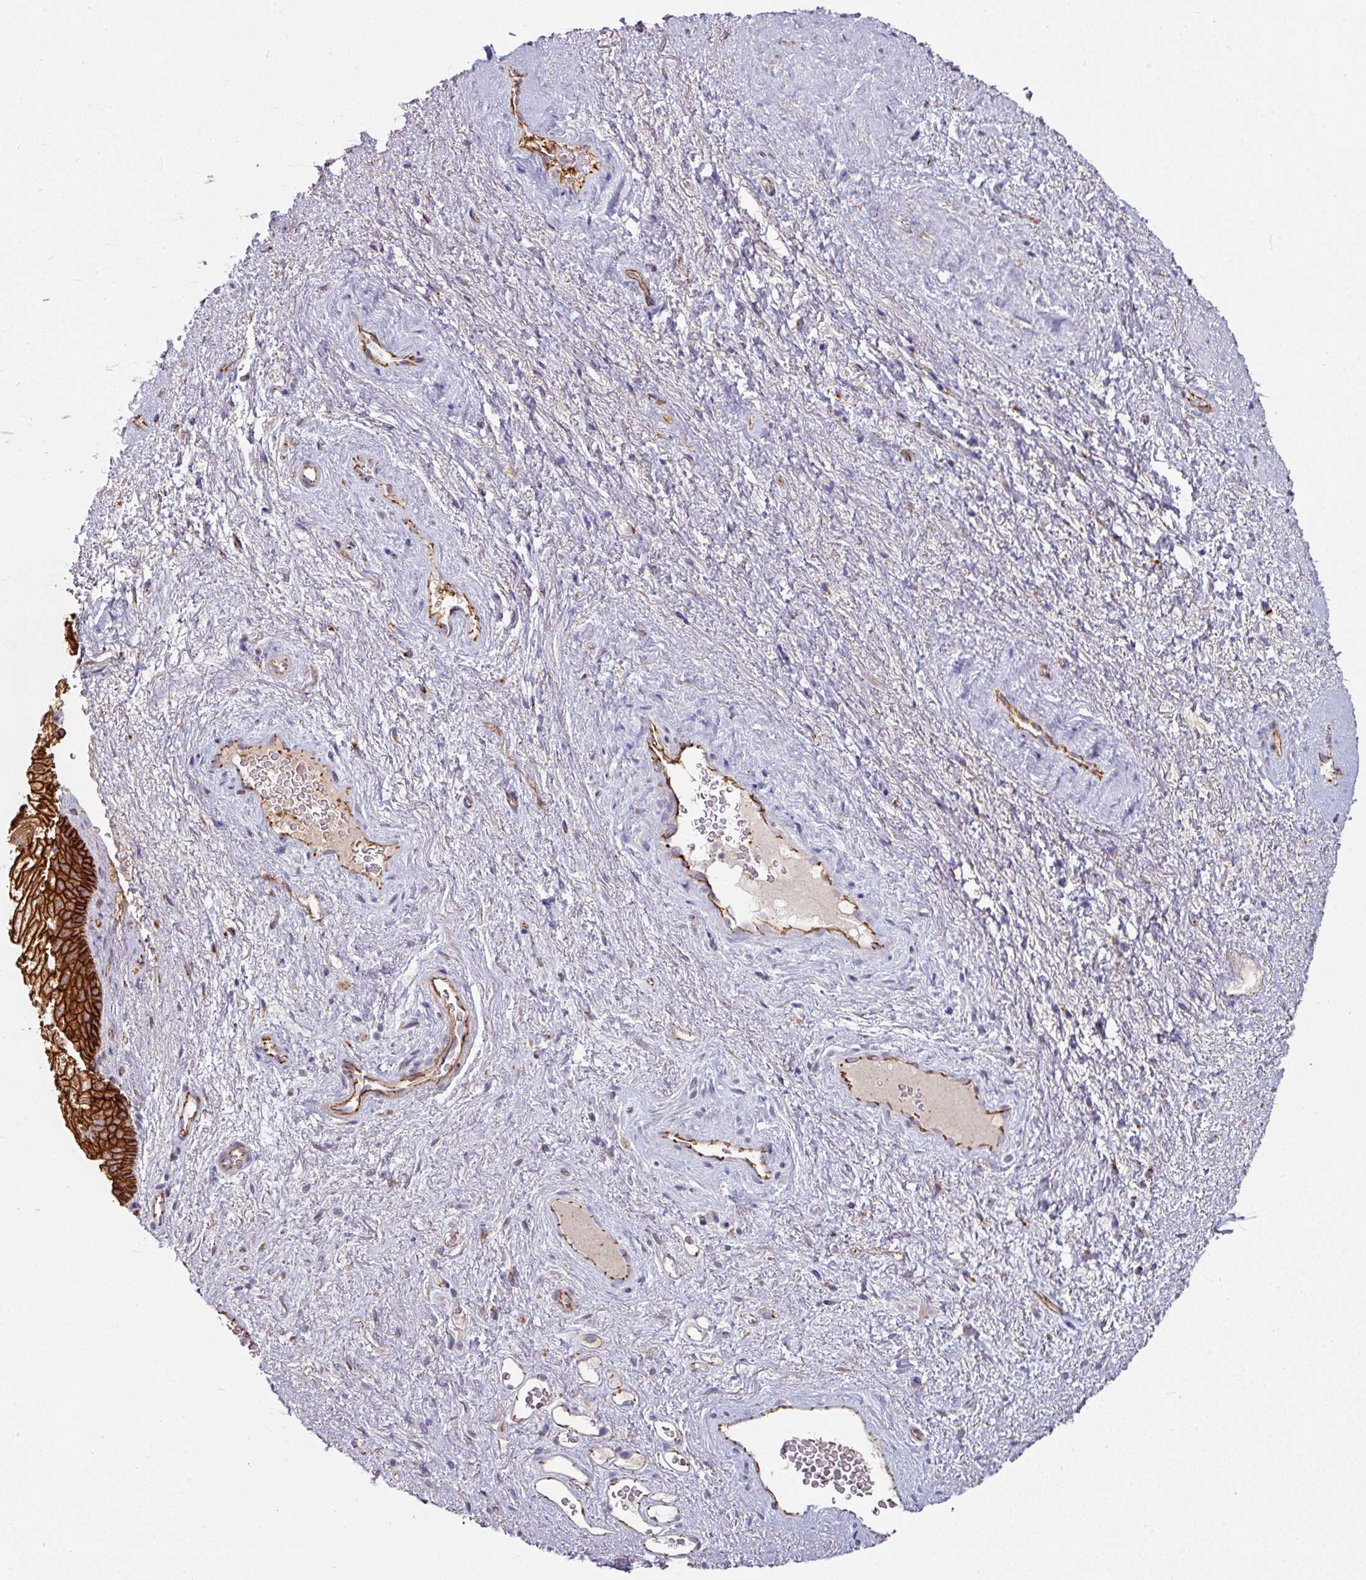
{"staining": {"intensity": "strong", "quantity": ">75%", "location": "cytoplasmic/membranous"}, "tissue": "vagina", "cell_type": "Squamous epithelial cells", "image_type": "normal", "snomed": [{"axis": "morphology", "description": "Normal tissue, NOS"}, {"axis": "topography", "description": "Vagina"}], "caption": "The micrograph shows staining of unremarkable vagina, revealing strong cytoplasmic/membranous protein positivity (brown color) within squamous epithelial cells.", "gene": "JUP", "patient": {"sex": "female", "age": 47}}